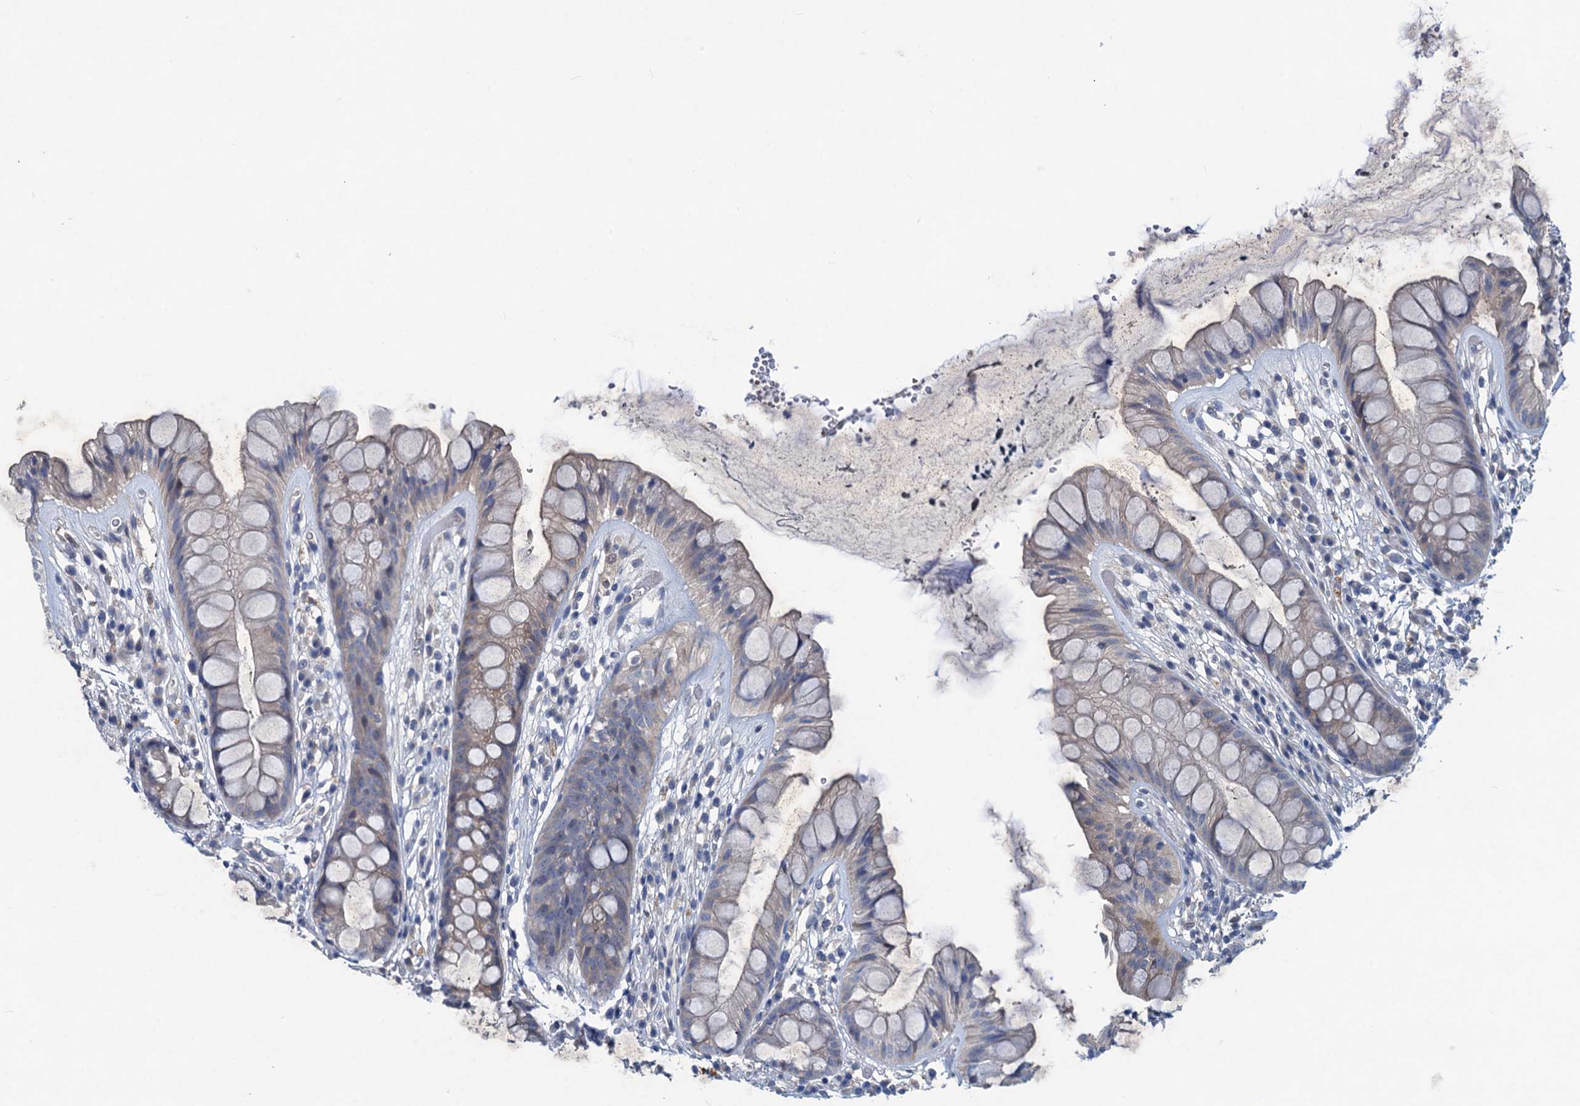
{"staining": {"intensity": "weak", "quantity": "<25%", "location": "cytoplasmic/membranous"}, "tissue": "rectum", "cell_type": "Glandular cells", "image_type": "normal", "snomed": [{"axis": "morphology", "description": "Normal tissue, NOS"}, {"axis": "topography", "description": "Rectum"}], "caption": "The photomicrograph displays no staining of glandular cells in benign rectum.", "gene": "RTKN2", "patient": {"sex": "male", "age": 74}}